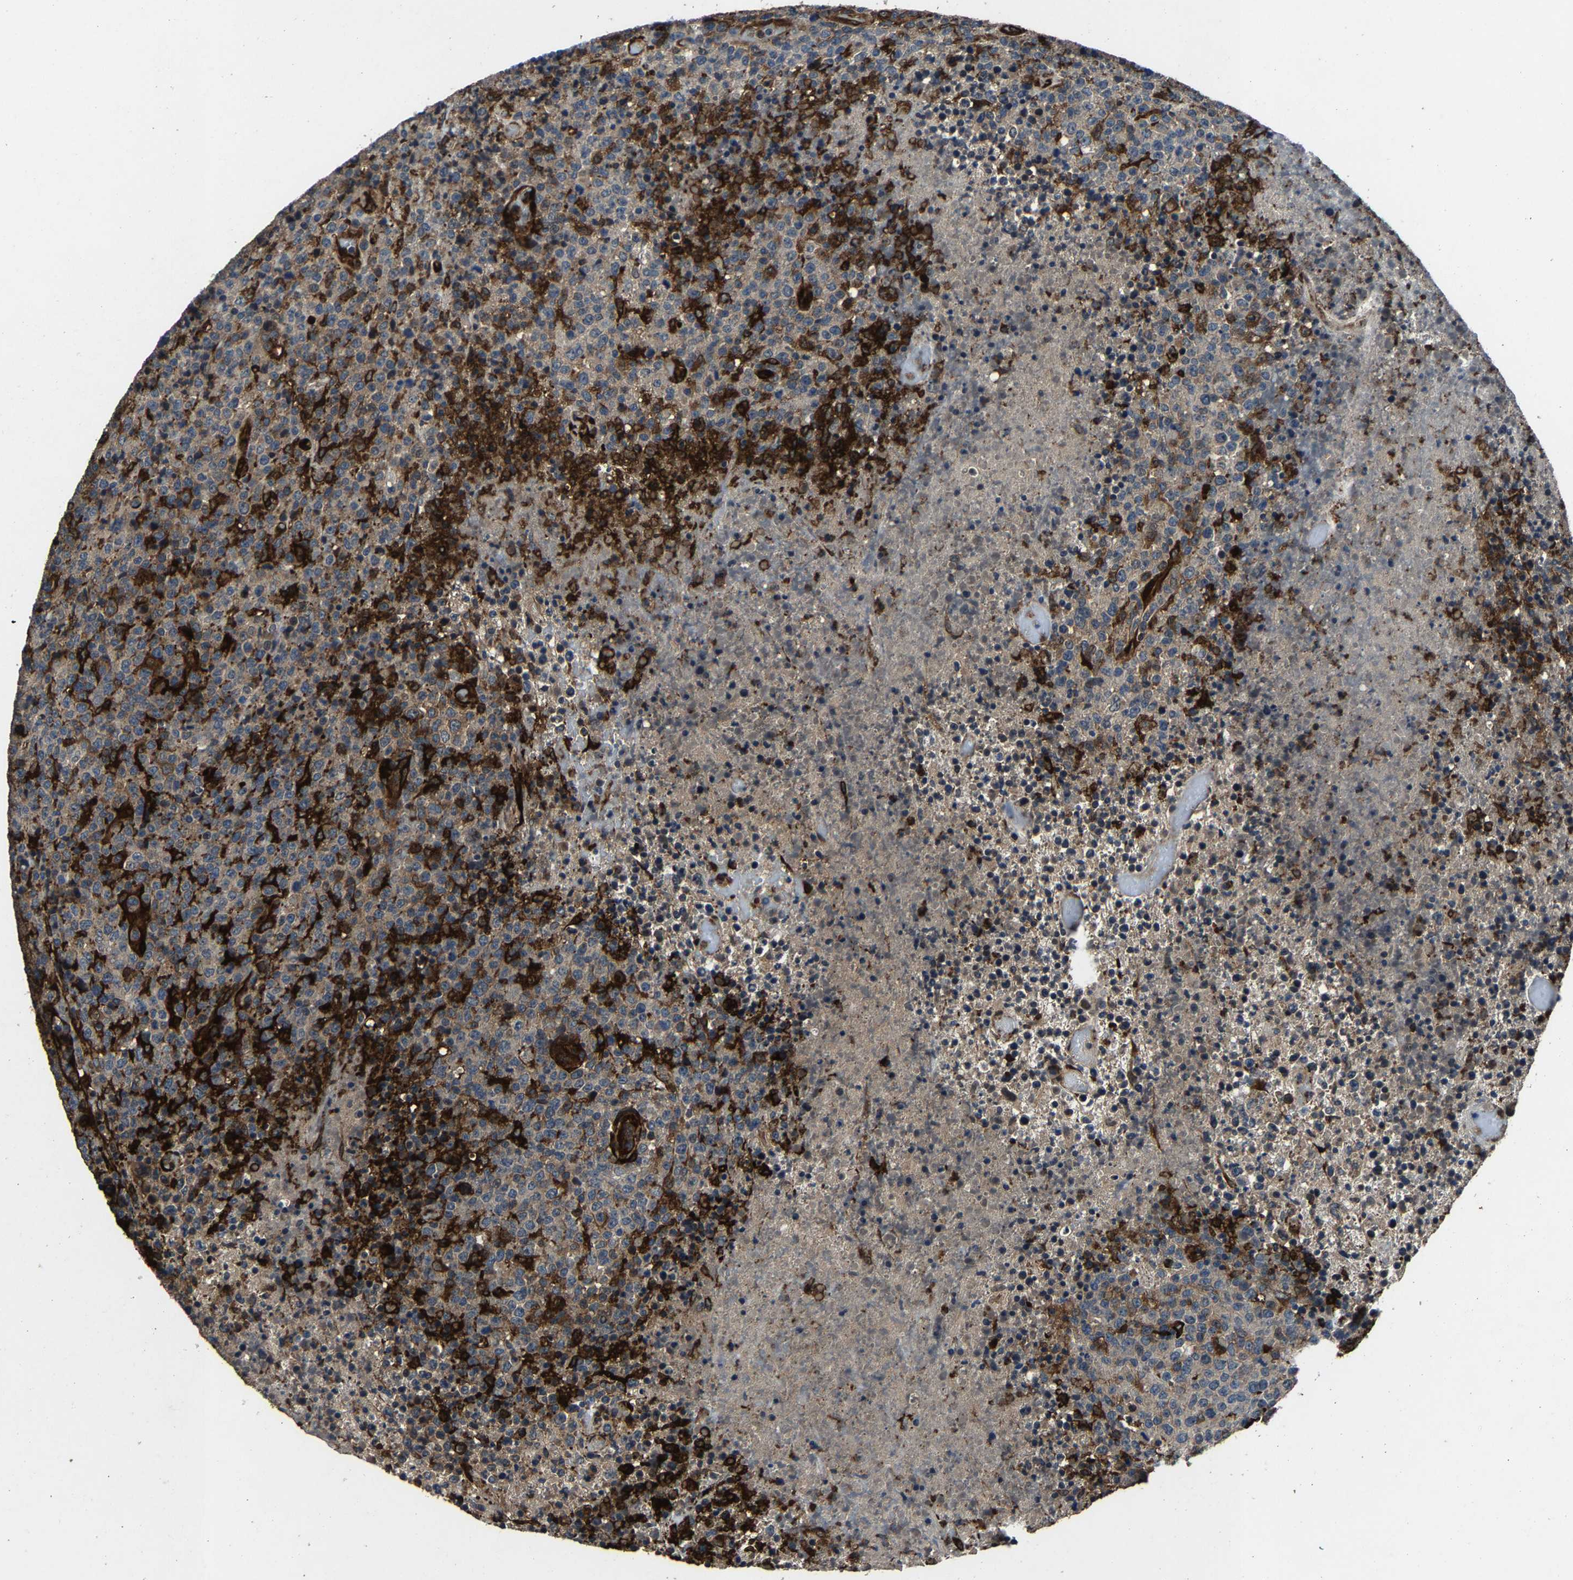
{"staining": {"intensity": "weak", "quantity": "25%-75%", "location": "cytoplasmic/membranous"}, "tissue": "lymphoma", "cell_type": "Tumor cells", "image_type": "cancer", "snomed": [{"axis": "morphology", "description": "Malignant lymphoma, non-Hodgkin's type, High grade"}, {"axis": "topography", "description": "Lymph node"}], "caption": "Immunohistochemistry (DAB) staining of lymphoma reveals weak cytoplasmic/membranous protein expression in about 25%-75% of tumor cells.", "gene": "PCNX2", "patient": {"sex": "male", "age": 13}}